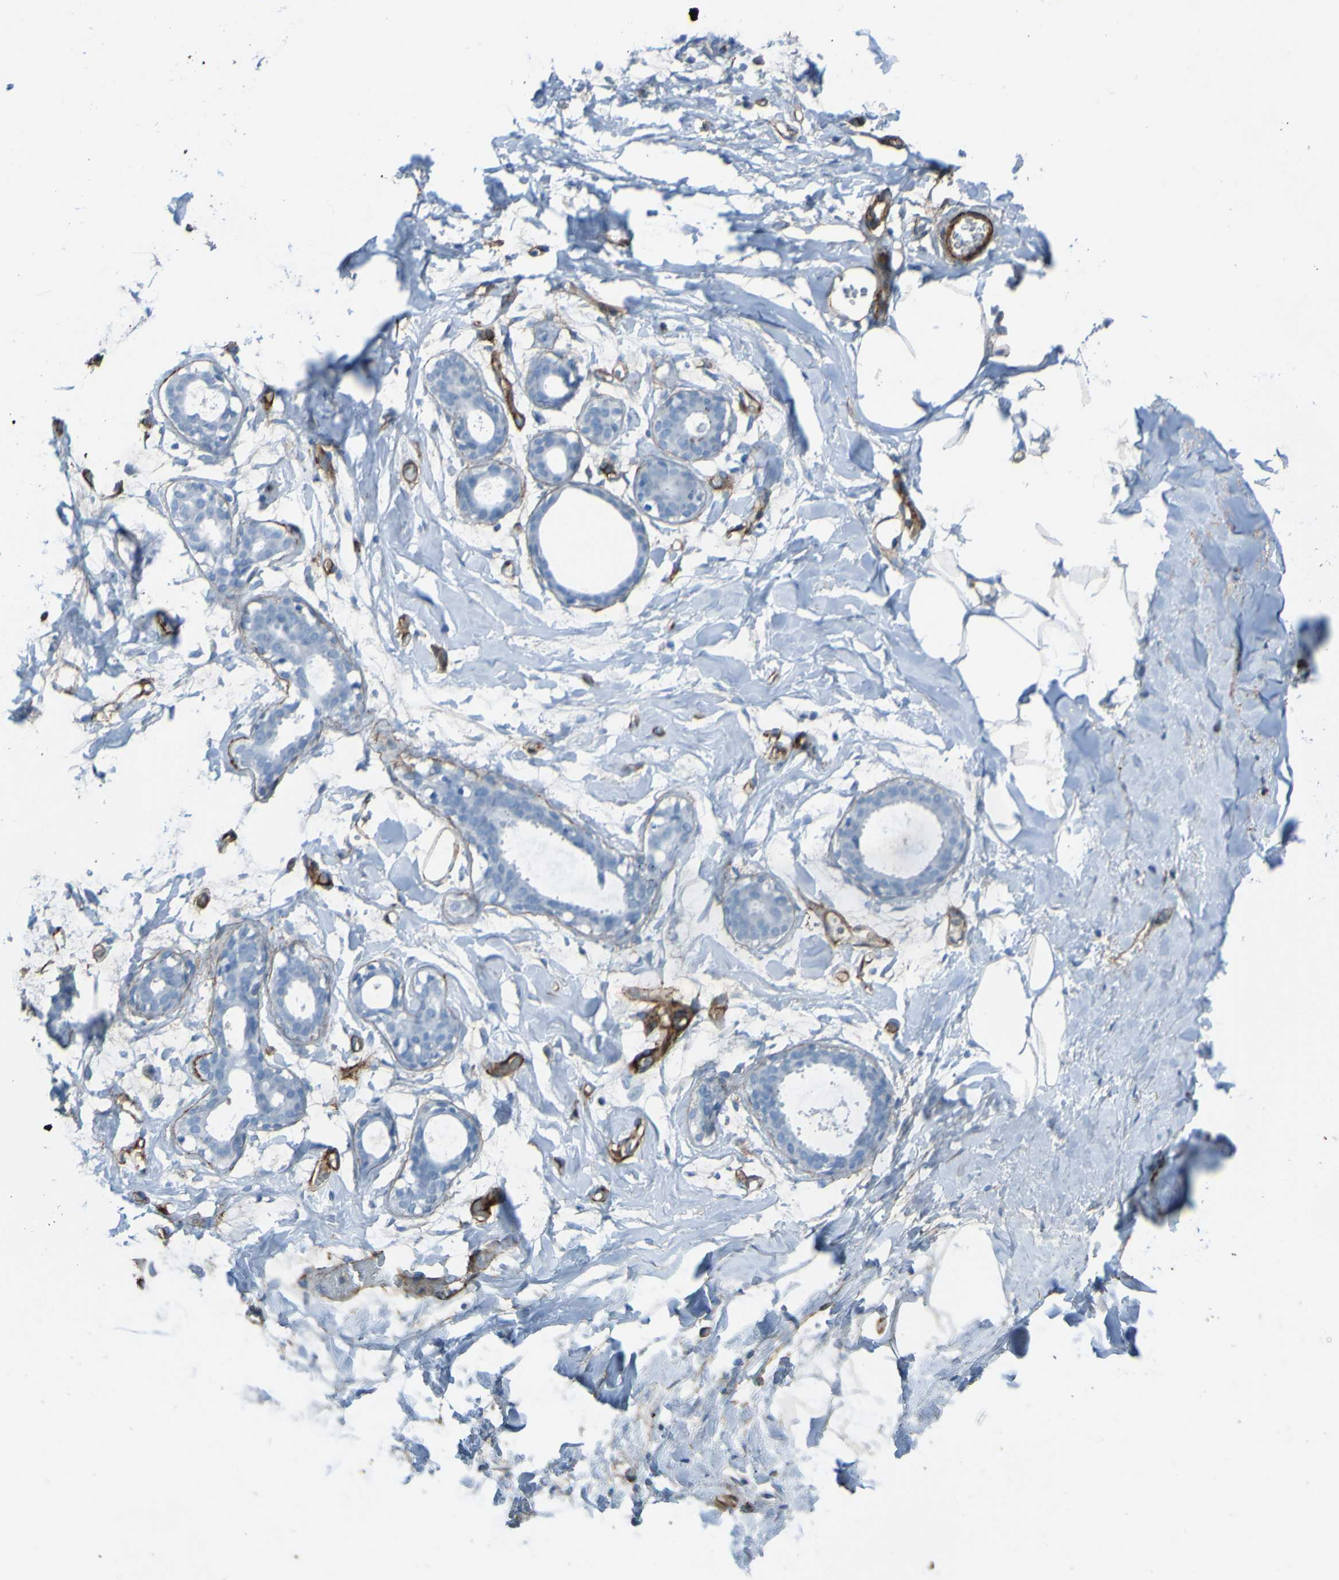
{"staining": {"intensity": "negative", "quantity": "none", "location": "none"}, "tissue": "soft tissue", "cell_type": "Fibroblasts", "image_type": "normal", "snomed": [{"axis": "morphology", "description": "Normal tissue, NOS"}, {"axis": "topography", "description": "Breast"}, {"axis": "topography", "description": "Adipose tissue"}], "caption": "The immunohistochemistry (IHC) micrograph has no significant expression in fibroblasts of soft tissue.", "gene": "COL4A2", "patient": {"sex": "female", "age": 25}}